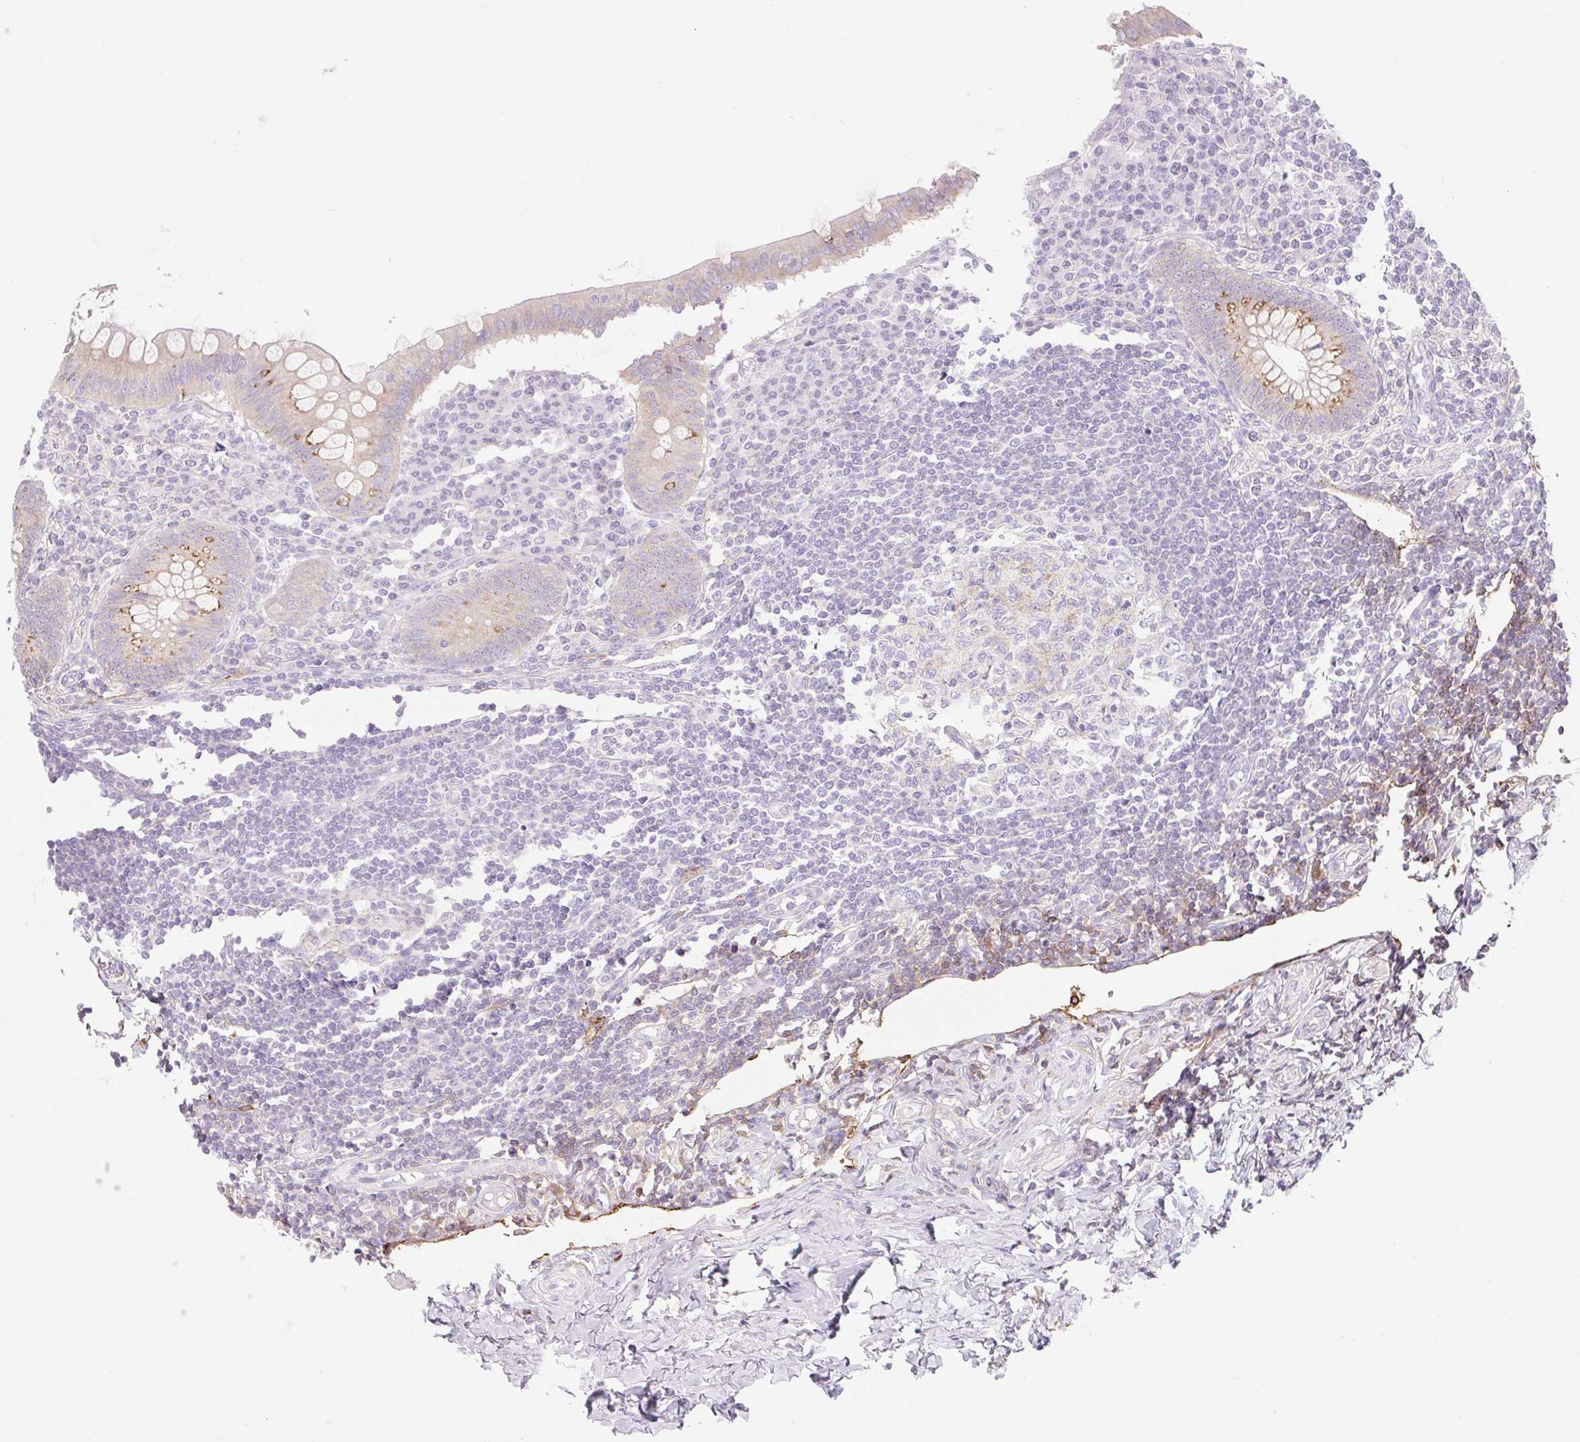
{"staining": {"intensity": "moderate", "quantity": "<25%", "location": "cytoplasmic/membranous"}, "tissue": "appendix", "cell_type": "Glandular cells", "image_type": "normal", "snomed": [{"axis": "morphology", "description": "Normal tissue, NOS"}, {"axis": "topography", "description": "Appendix"}], "caption": "Immunohistochemical staining of unremarkable human appendix demonstrates moderate cytoplasmic/membranous protein positivity in approximately <25% of glandular cells. (DAB (3,3'-diaminobenzidine) IHC with brightfield microscopy, high magnification).", "gene": "LYVE1", "patient": {"sex": "female", "age": 33}}